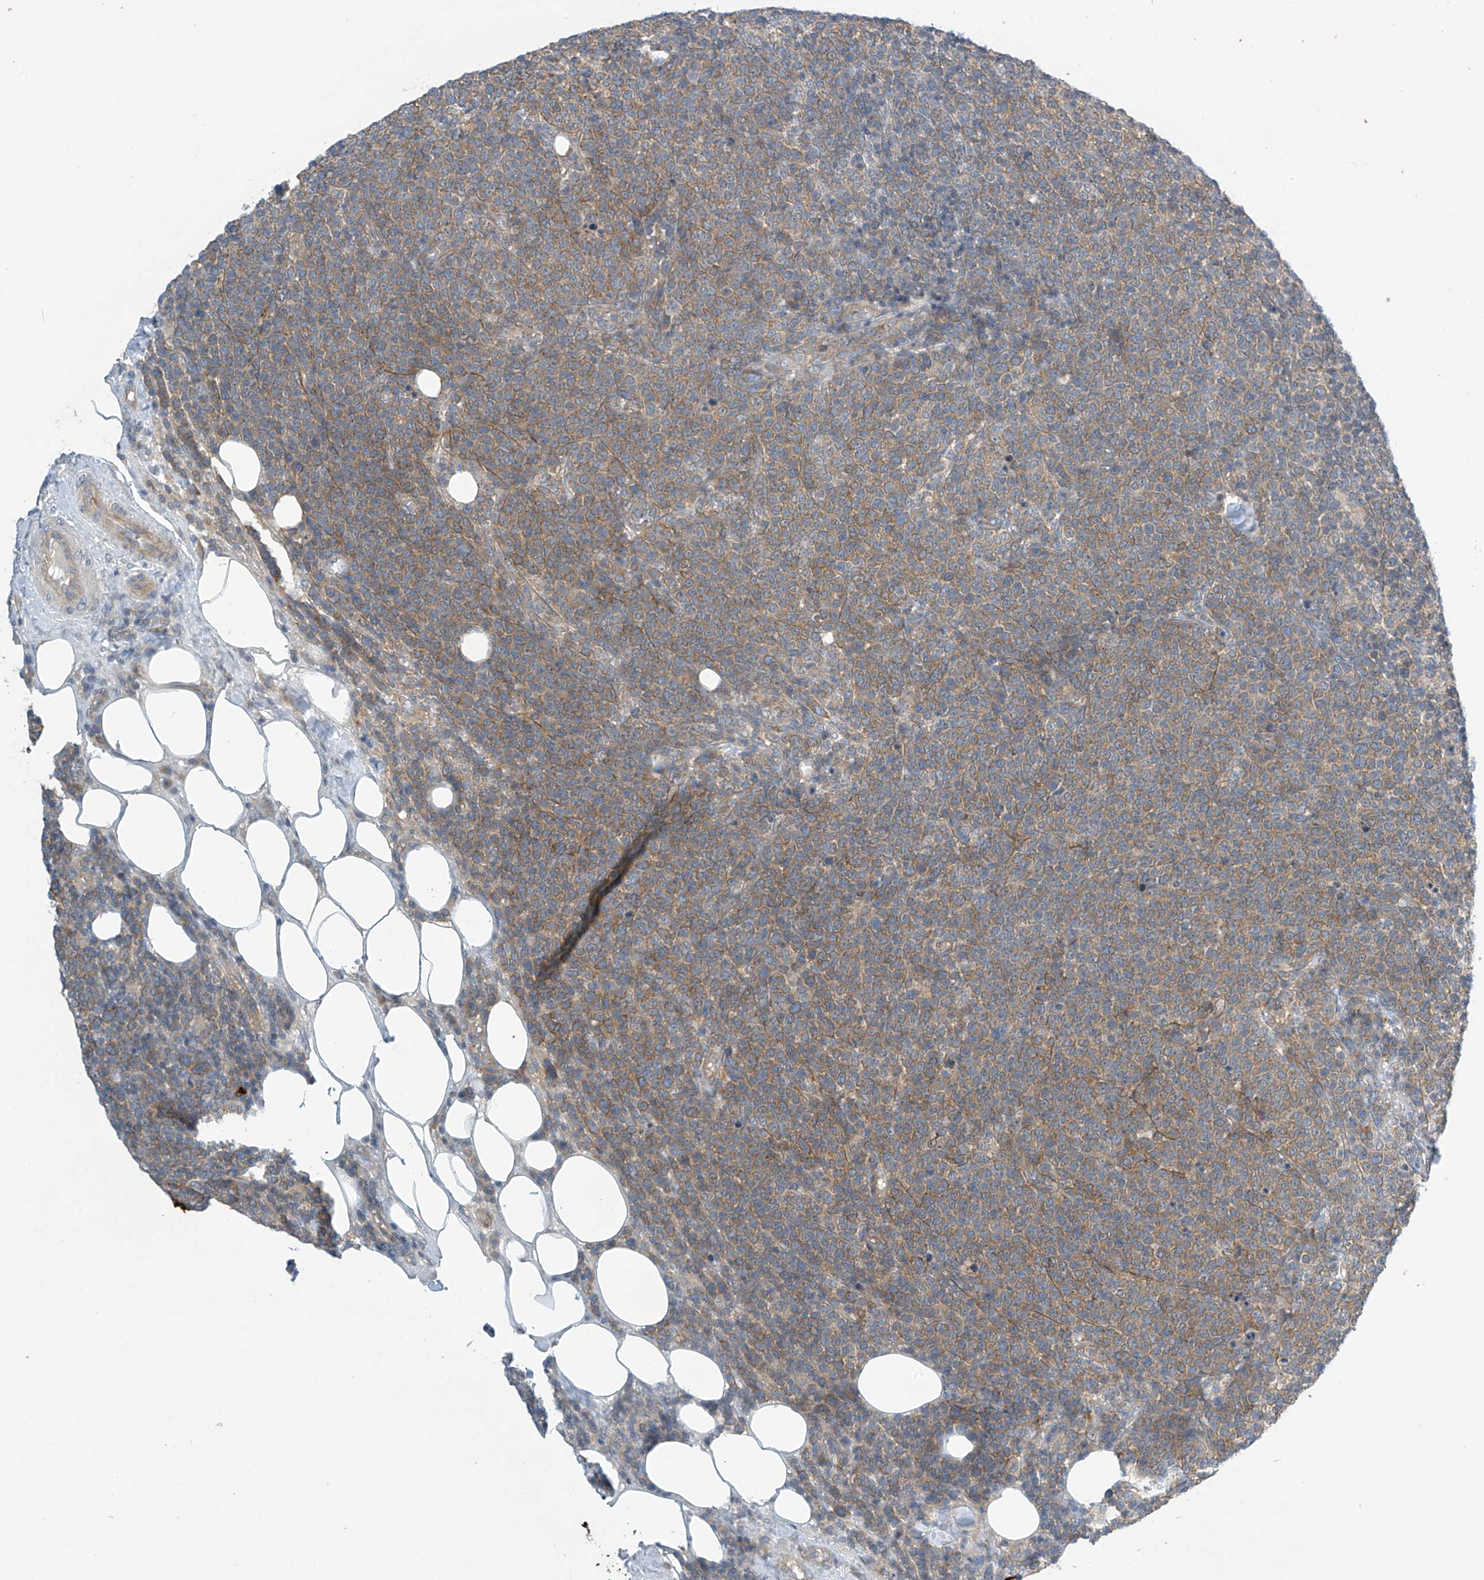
{"staining": {"intensity": "moderate", "quantity": "25%-75%", "location": "cytoplasmic/membranous"}, "tissue": "lymphoma", "cell_type": "Tumor cells", "image_type": "cancer", "snomed": [{"axis": "morphology", "description": "Malignant lymphoma, non-Hodgkin's type, High grade"}, {"axis": "topography", "description": "Lymph node"}], "caption": "DAB immunohistochemical staining of human malignant lymphoma, non-Hodgkin's type (high-grade) shows moderate cytoplasmic/membranous protein expression in about 25%-75% of tumor cells. Immunohistochemistry (ihc) stains the protein of interest in brown and the nuclei are stained blue.", "gene": "FSD1L", "patient": {"sex": "male", "age": 61}}